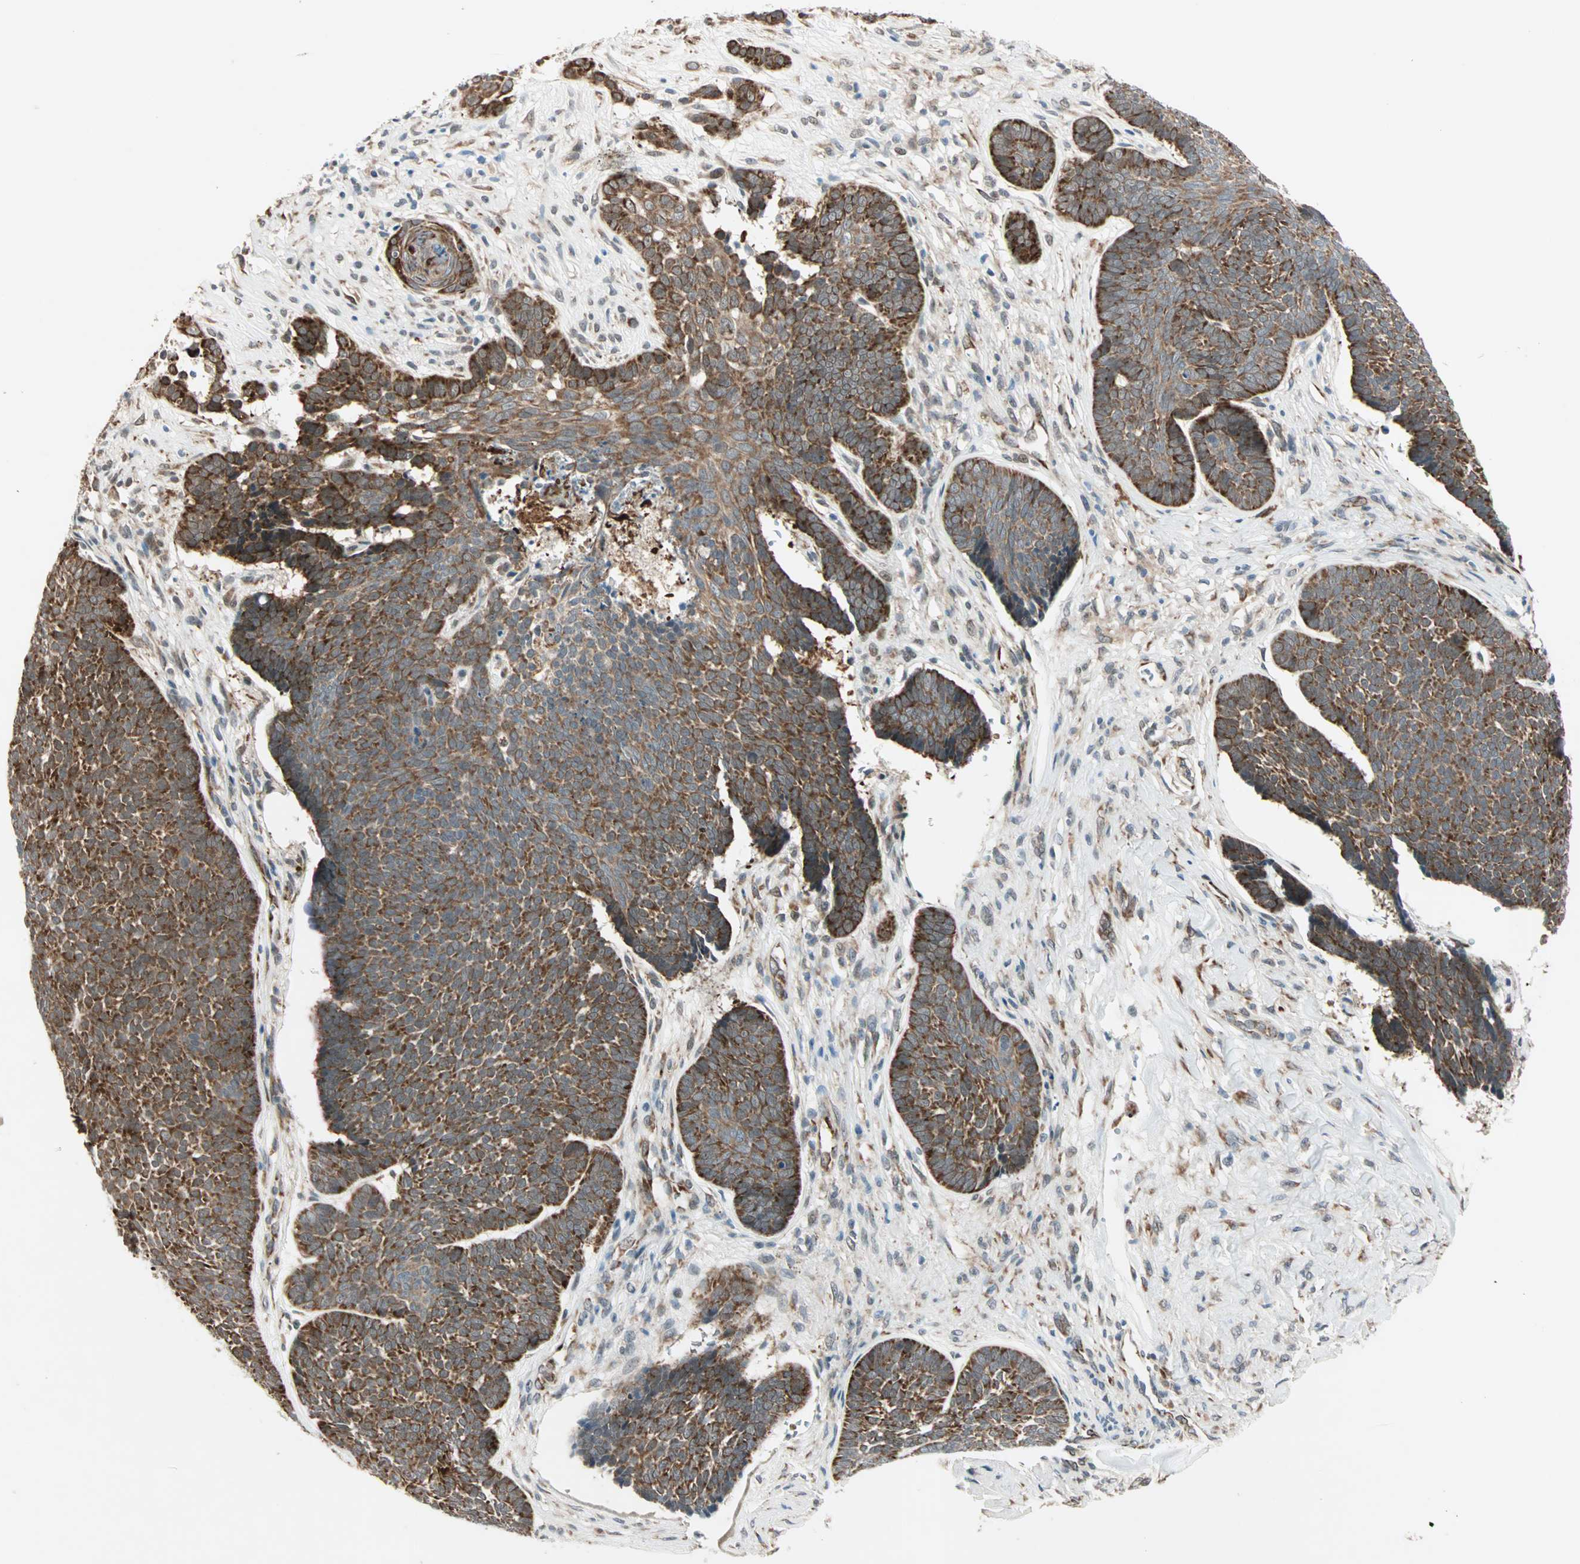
{"staining": {"intensity": "strong", "quantity": ">75%", "location": "cytoplasmic/membranous"}, "tissue": "skin cancer", "cell_type": "Tumor cells", "image_type": "cancer", "snomed": [{"axis": "morphology", "description": "Basal cell carcinoma"}, {"axis": "topography", "description": "Skin"}], "caption": "Protein staining of basal cell carcinoma (skin) tissue exhibits strong cytoplasmic/membranous positivity in about >75% of tumor cells.", "gene": "ZNF37A", "patient": {"sex": "male", "age": 84}}